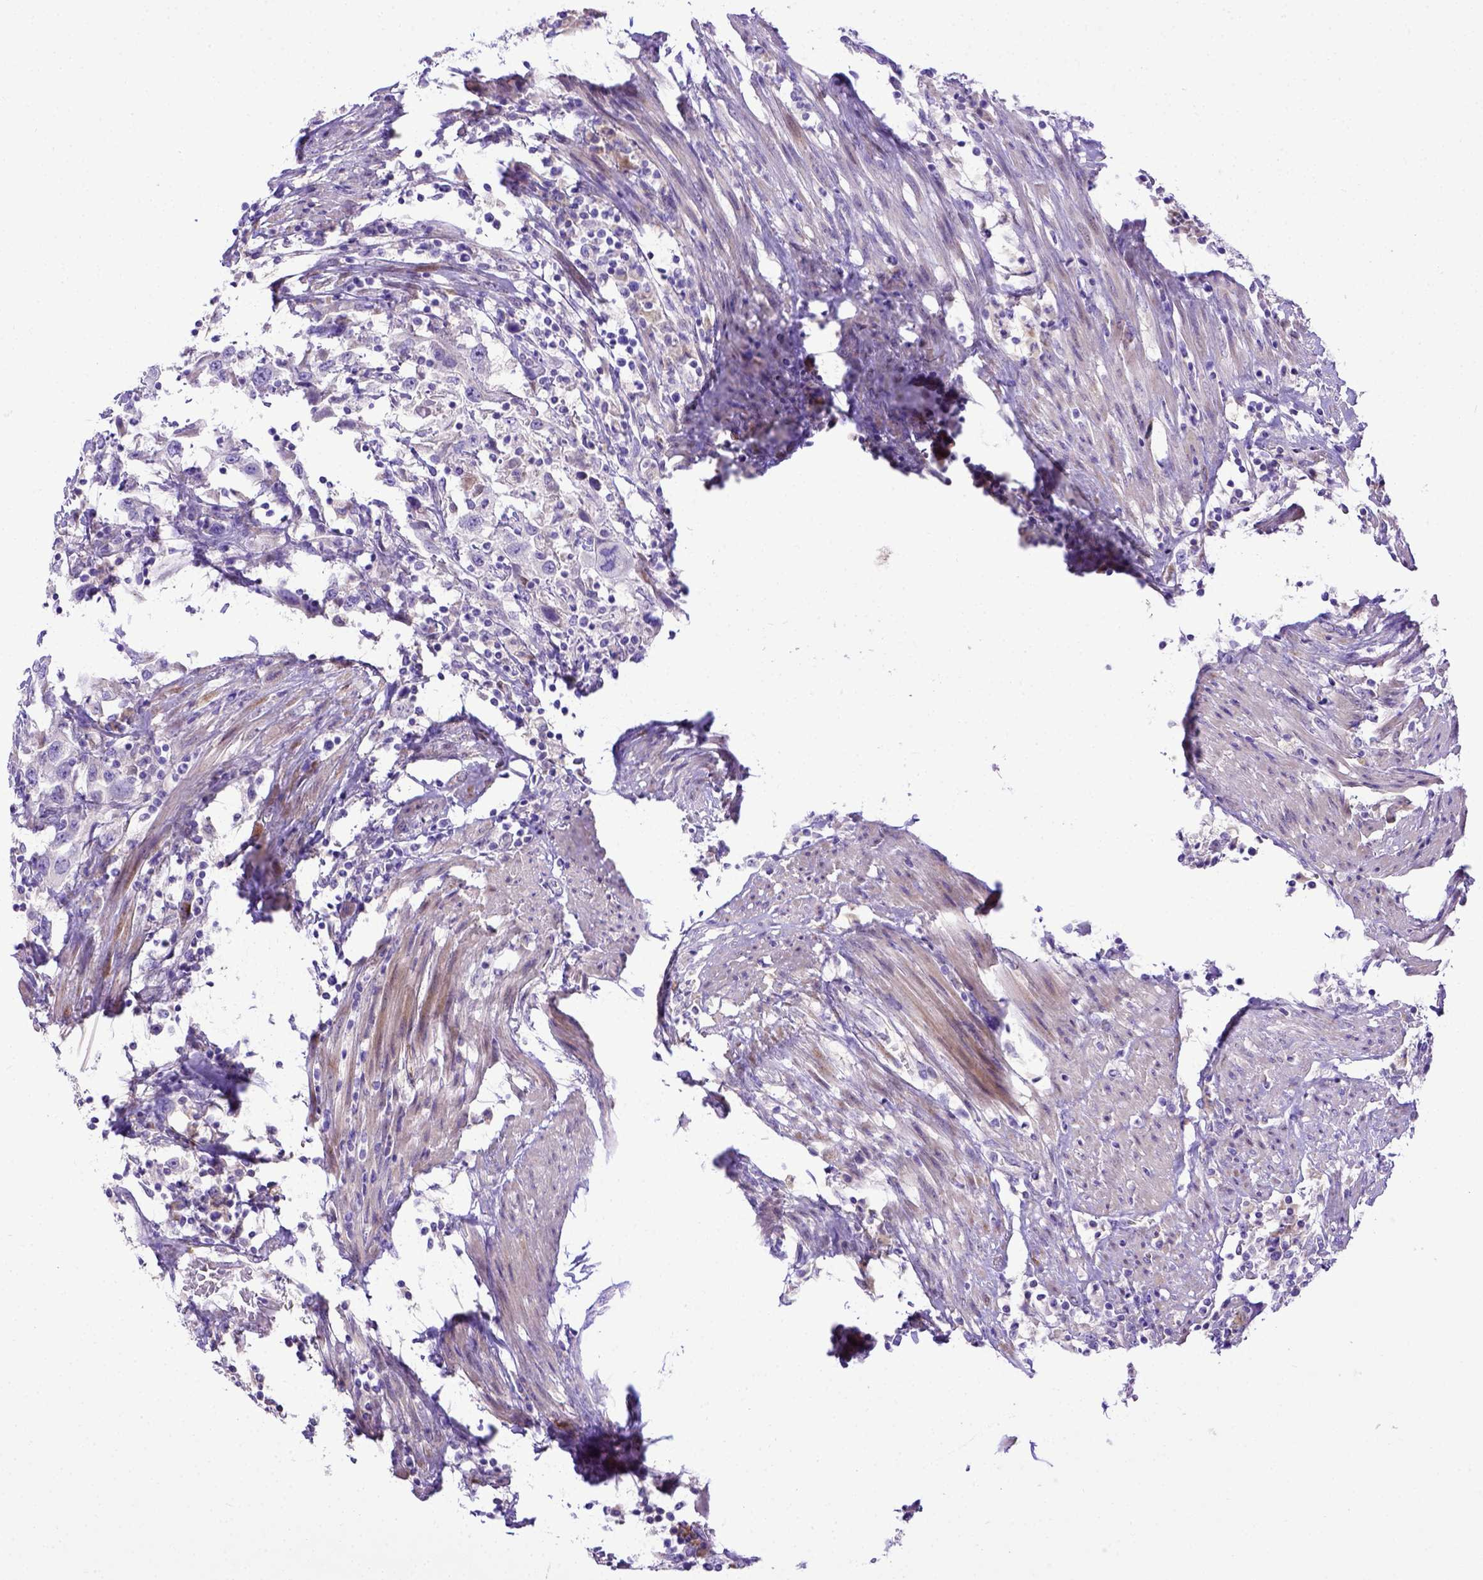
{"staining": {"intensity": "negative", "quantity": "none", "location": "none"}, "tissue": "urothelial cancer", "cell_type": "Tumor cells", "image_type": "cancer", "snomed": [{"axis": "morphology", "description": "Urothelial carcinoma, High grade"}, {"axis": "topography", "description": "Urinary bladder"}], "caption": "High magnification brightfield microscopy of high-grade urothelial carcinoma stained with DAB (3,3'-diaminobenzidine) (brown) and counterstained with hematoxylin (blue): tumor cells show no significant positivity. (Brightfield microscopy of DAB immunohistochemistry at high magnification).", "gene": "CFAP300", "patient": {"sex": "male", "age": 61}}